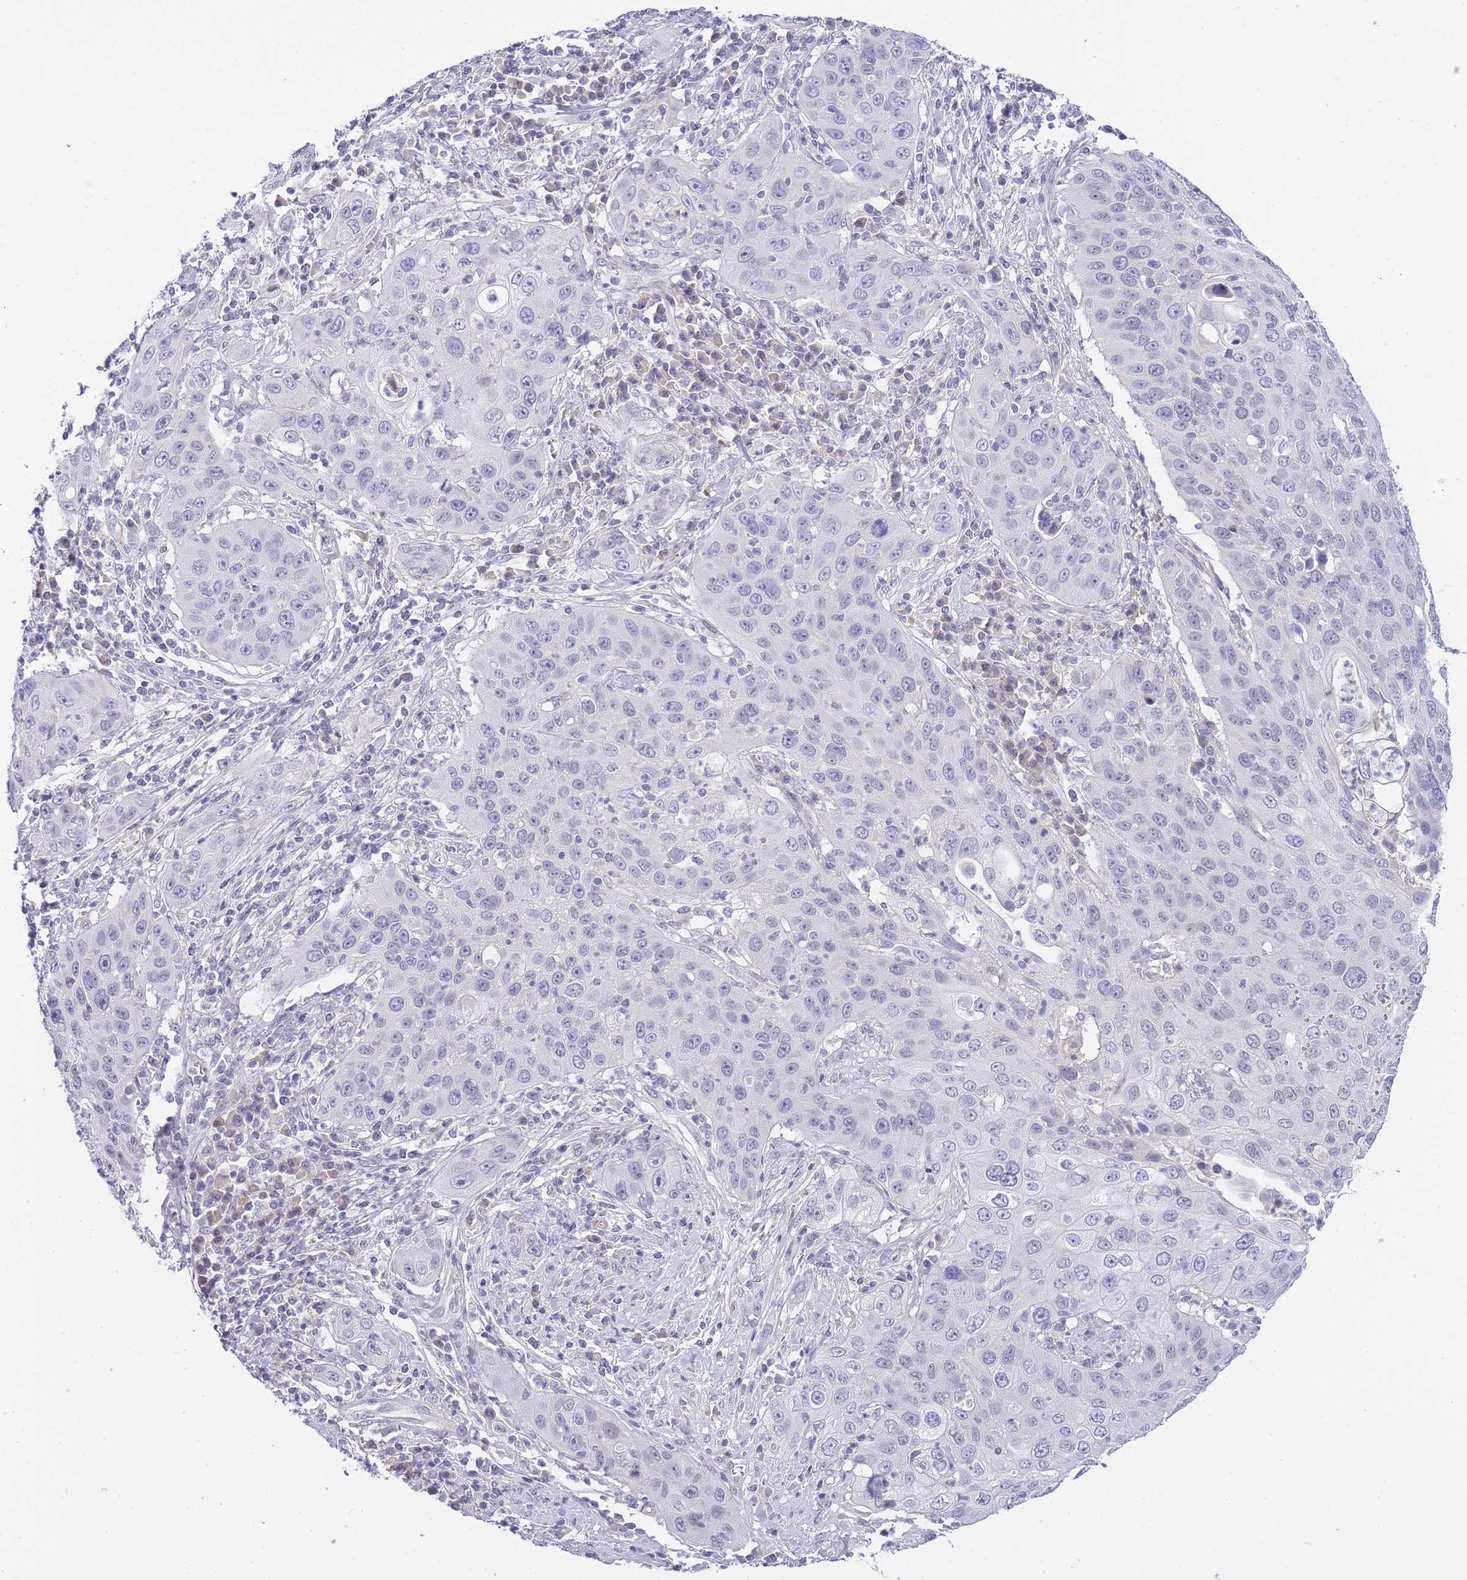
{"staining": {"intensity": "negative", "quantity": "none", "location": "none"}, "tissue": "cervical cancer", "cell_type": "Tumor cells", "image_type": "cancer", "snomed": [{"axis": "morphology", "description": "Squamous cell carcinoma, NOS"}, {"axis": "topography", "description": "Cervix"}], "caption": "Human squamous cell carcinoma (cervical) stained for a protein using immunohistochemistry (IHC) reveals no positivity in tumor cells.", "gene": "PRR23B", "patient": {"sex": "female", "age": 36}}